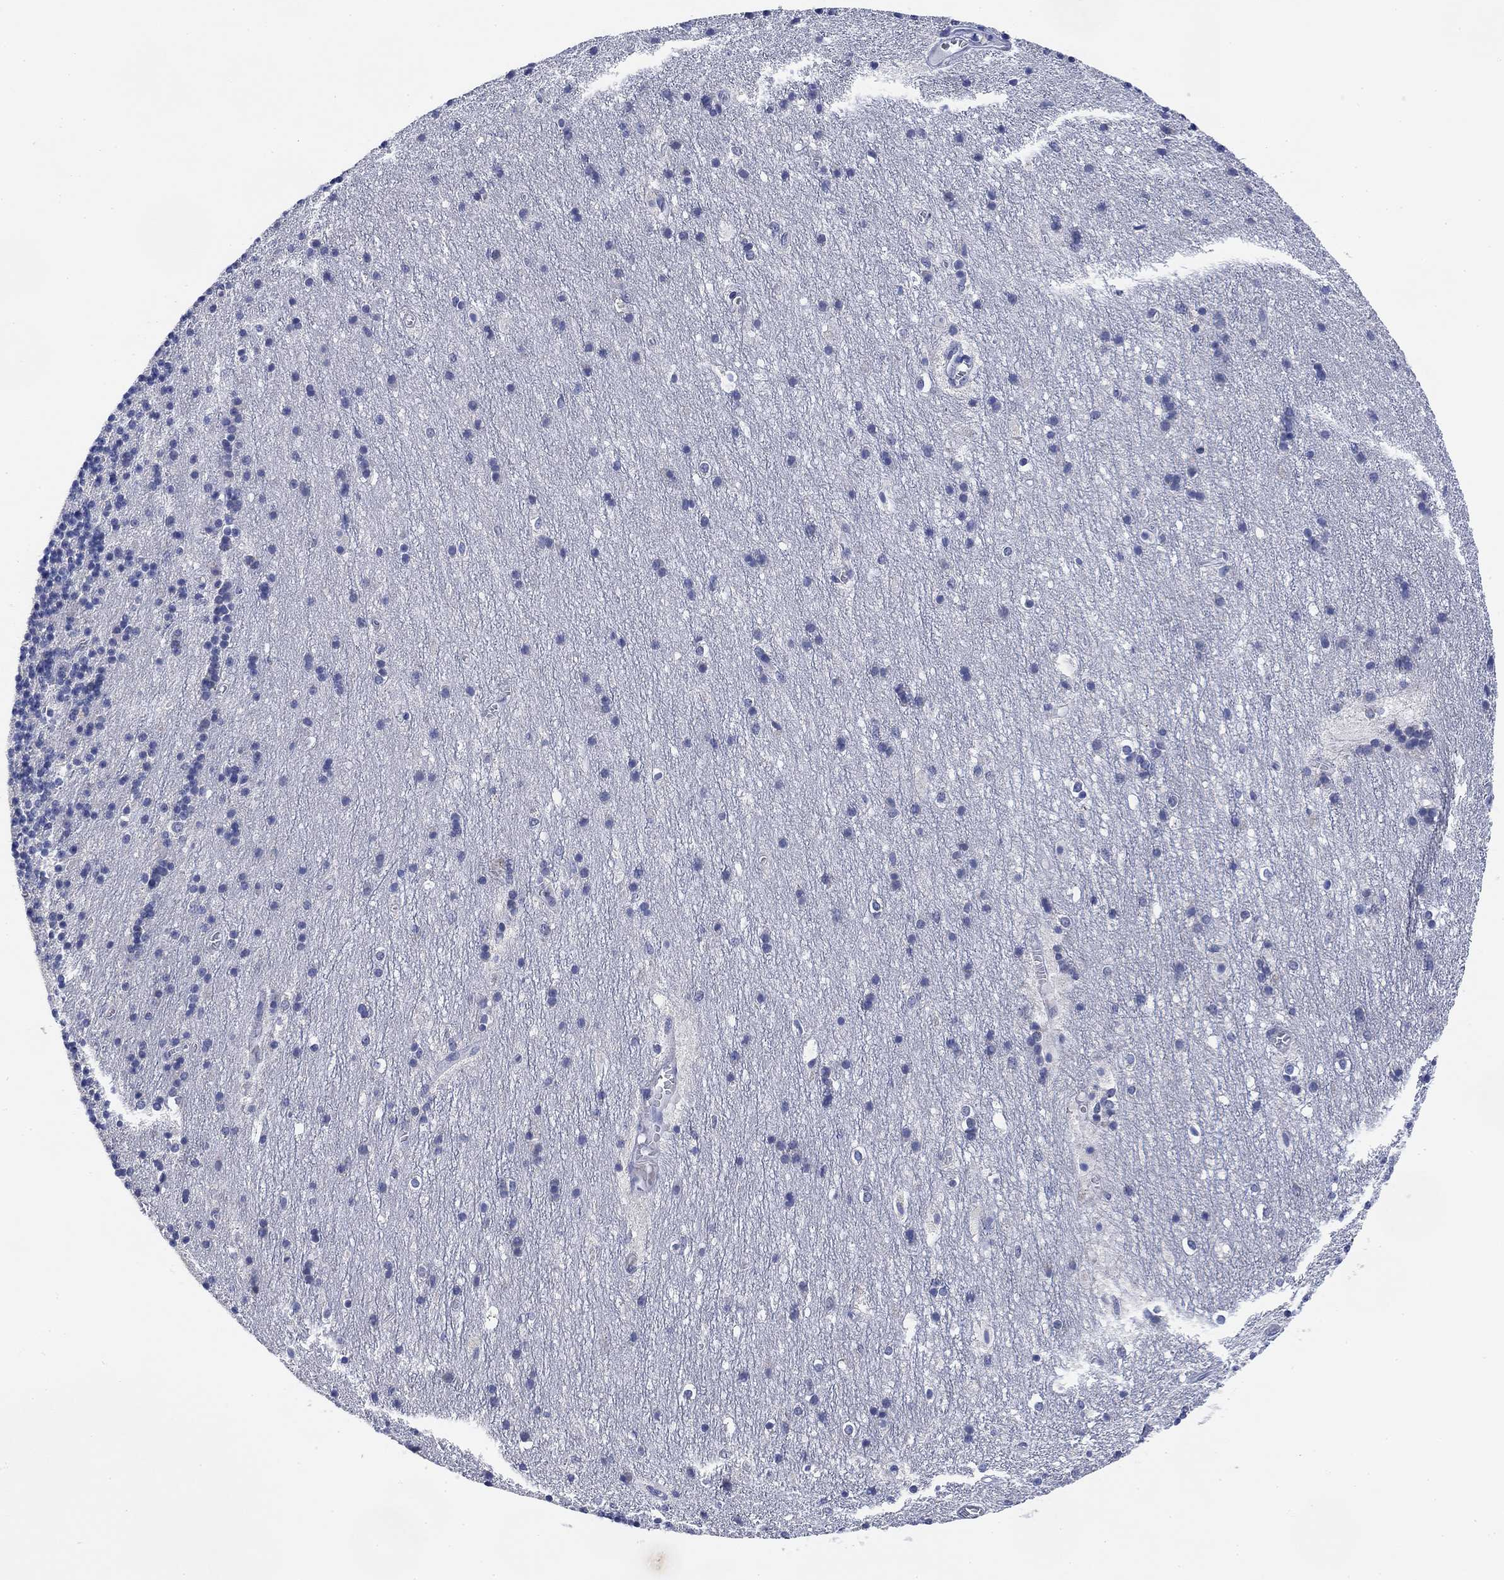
{"staining": {"intensity": "negative", "quantity": "none", "location": "none"}, "tissue": "cerebellum", "cell_type": "Cells in granular layer", "image_type": "normal", "snomed": [{"axis": "morphology", "description": "Normal tissue, NOS"}, {"axis": "topography", "description": "Cerebellum"}], "caption": "Immunohistochemistry (IHC) photomicrograph of benign cerebellum: cerebellum stained with DAB shows no significant protein positivity in cells in granular layer. (Immunohistochemistry (IHC), brightfield microscopy, high magnification).", "gene": "DAZL", "patient": {"sex": "male", "age": 70}}